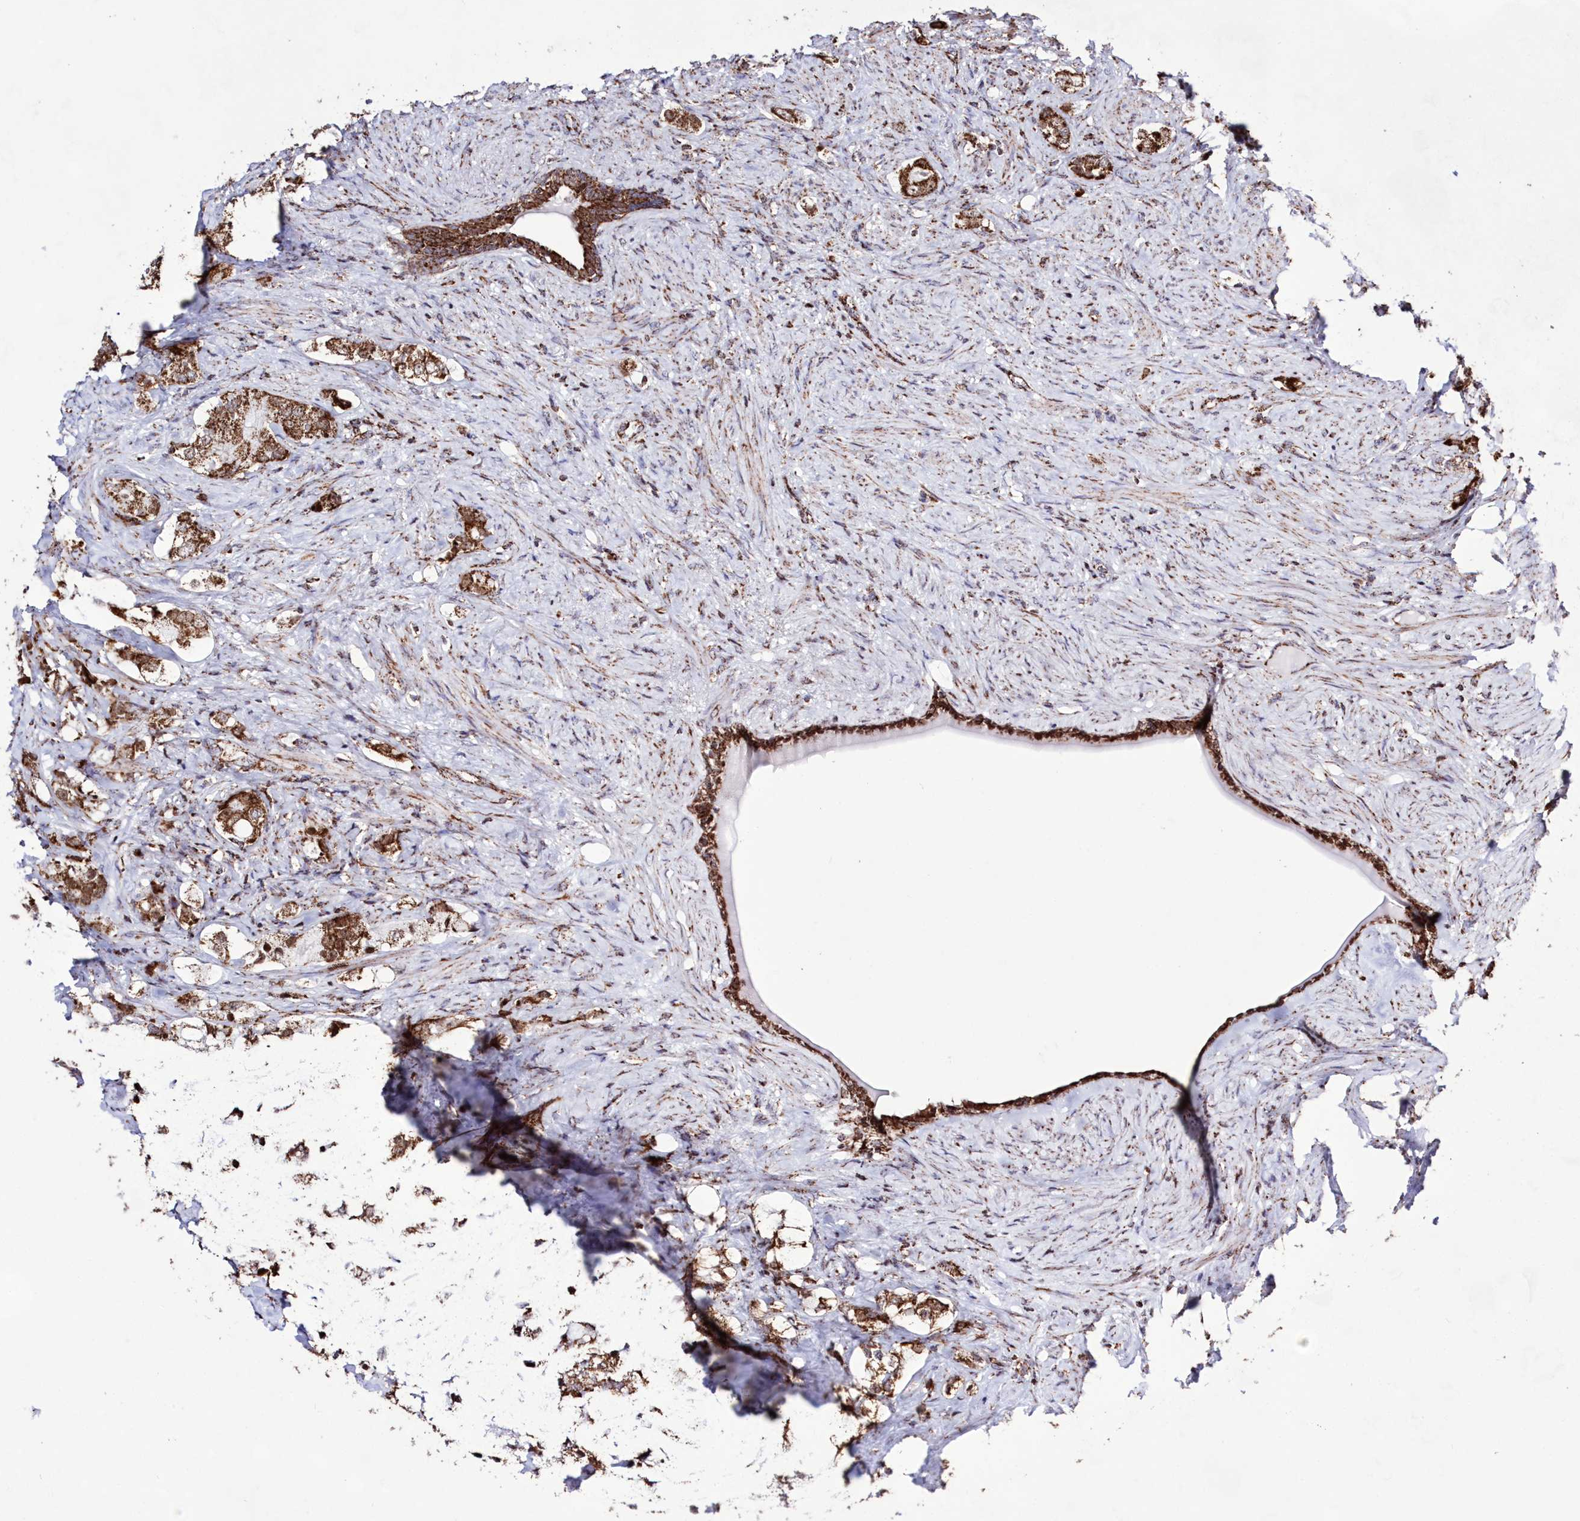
{"staining": {"intensity": "strong", "quantity": ">75%", "location": "cytoplasmic/membranous"}, "tissue": "prostate cancer", "cell_type": "Tumor cells", "image_type": "cancer", "snomed": [{"axis": "morphology", "description": "Adenocarcinoma, High grade"}, {"axis": "topography", "description": "Prostate"}], "caption": "Protein positivity by immunohistochemistry demonstrates strong cytoplasmic/membranous expression in about >75% of tumor cells in prostate cancer (high-grade adenocarcinoma).", "gene": "HADHB", "patient": {"sex": "male", "age": 63}}